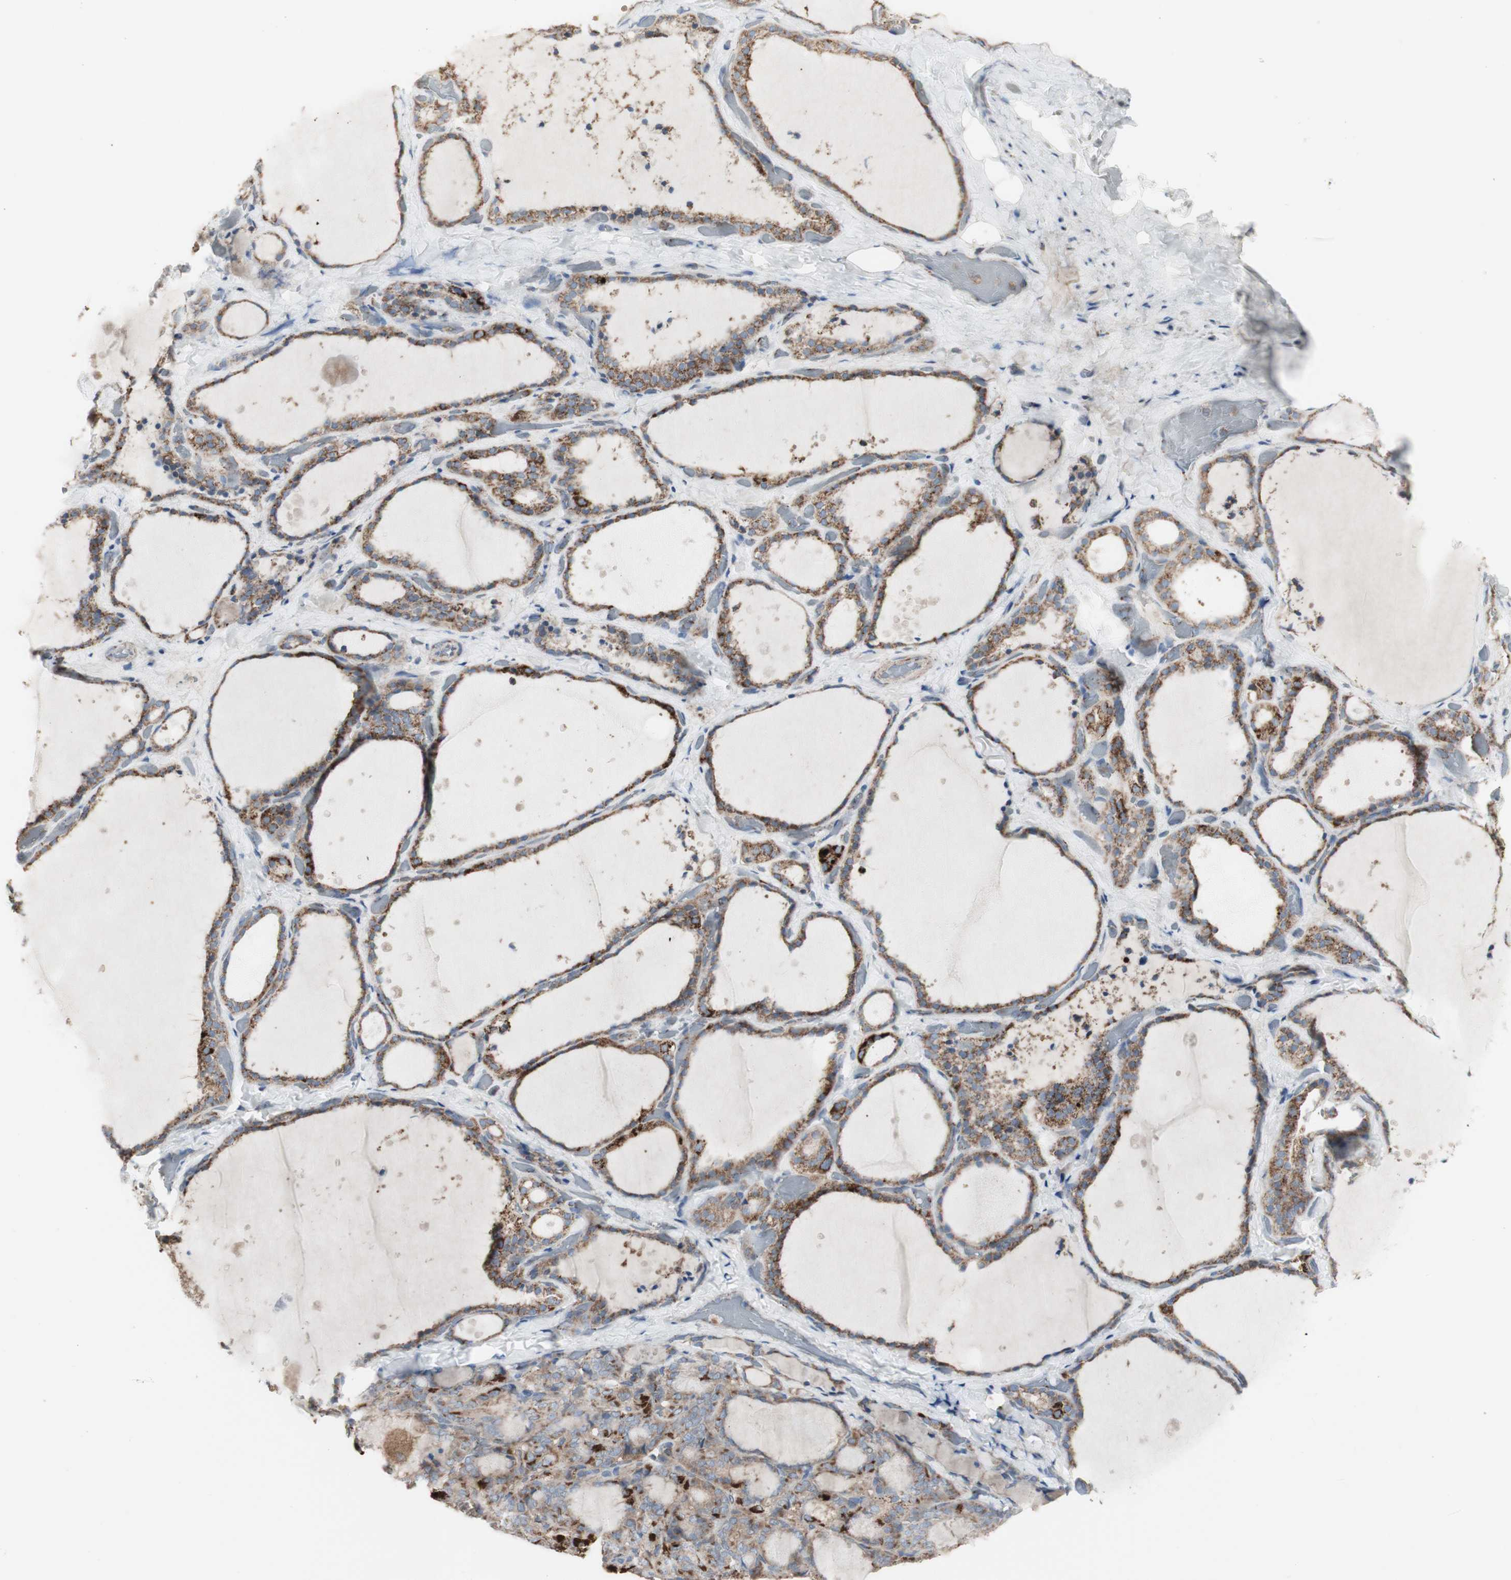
{"staining": {"intensity": "strong", "quantity": "25%-75%", "location": "cytoplasmic/membranous"}, "tissue": "thyroid gland", "cell_type": "Glandular cells", "image_type": "normal", "snomed": [{"axis": "morphology", "description": "Normal tissue, NOS"}, {"axis": "topography", "description": "Thyroid gland"}], "caption": "Immunohistochemical staining of normal thyroid gland exhibits strong cytoplasmic/membranous protein expression in about 25%-75% of glandular cells. The staining was performed using DAB to visualize the protein expression in brown, while the nuclei were stained in blue with hematoxylin (Magnification: 20x).", "gene": "C3orf52", "patient": {"sex": "female", "age": 44}}